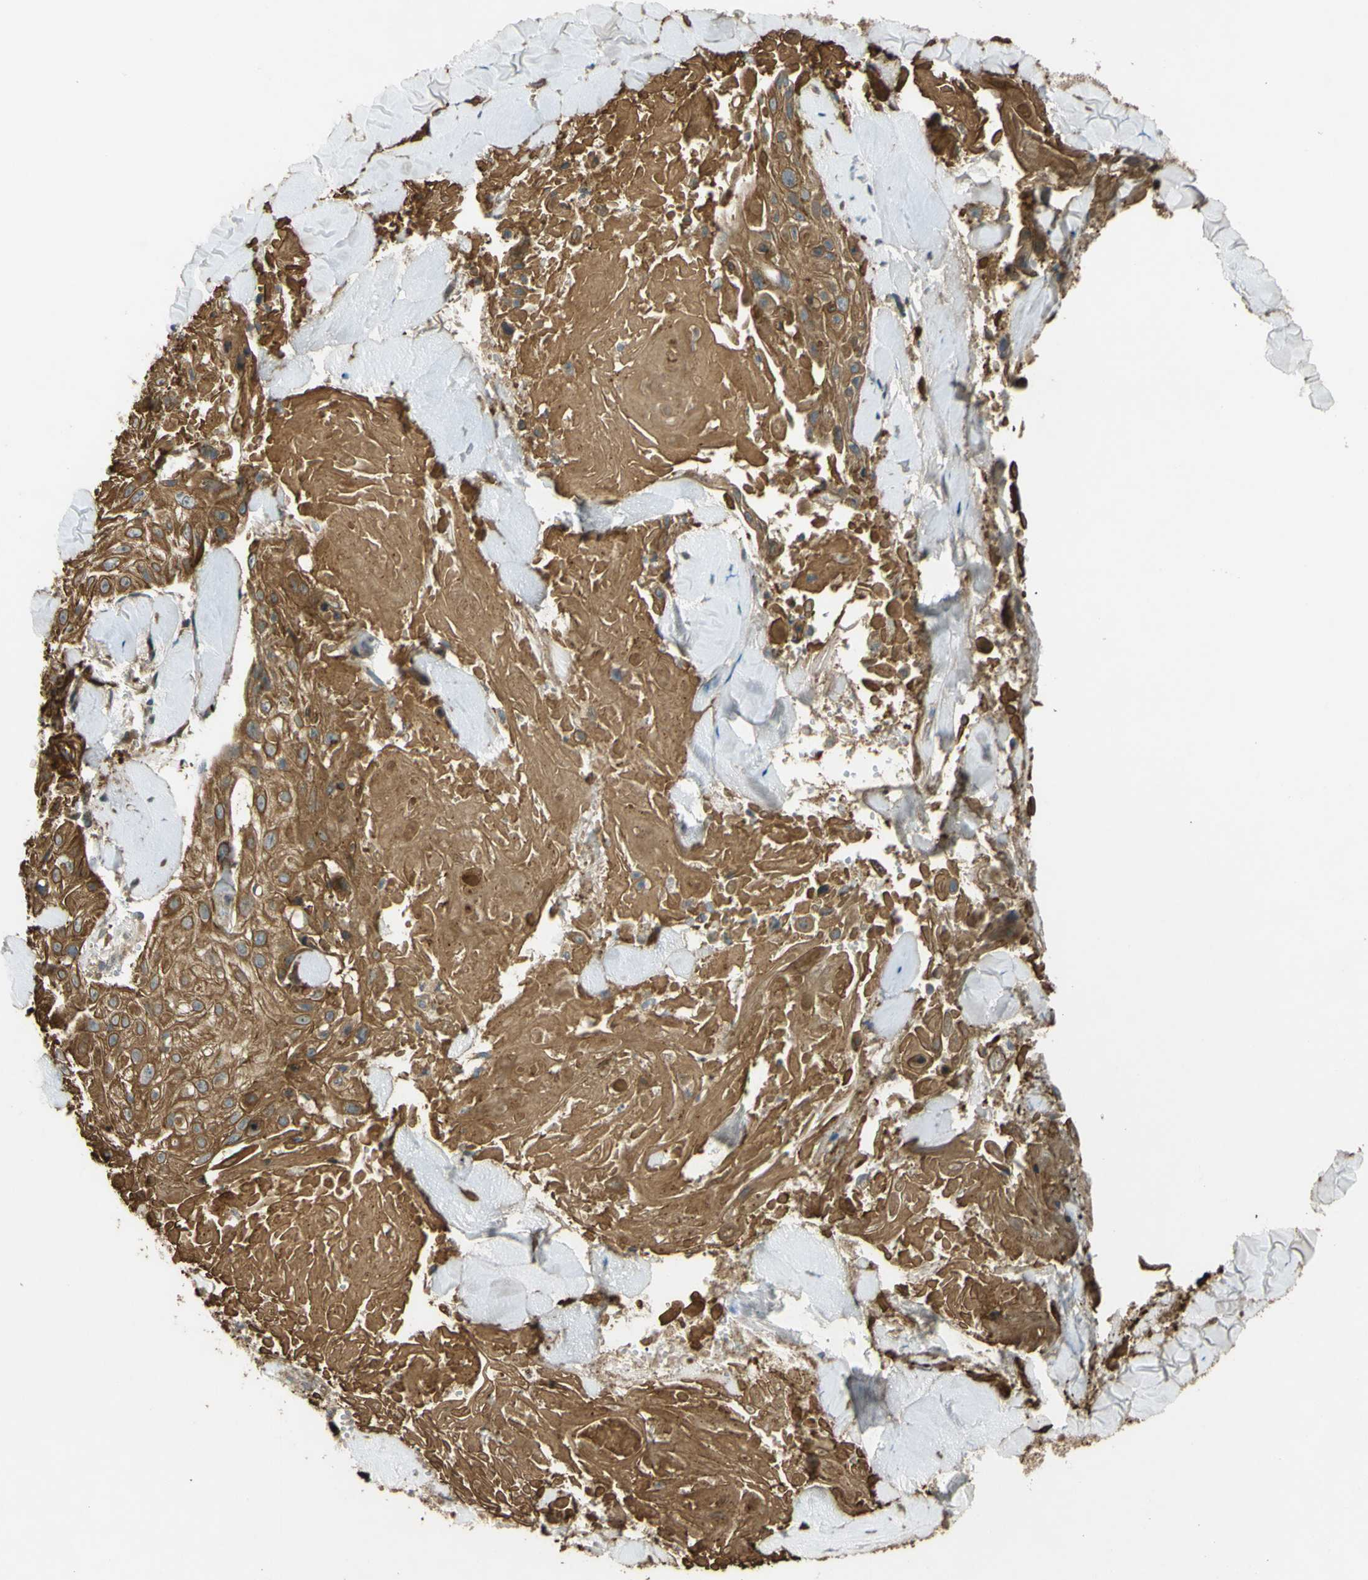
{"staining": {"intensity": "moderate", "quantity": ">75%", "location": "cytoplasmic/membranous"}, "tissue": "skin cancer", "cell_type": "Tumor cells", "image_type": "cancer", "snomed": [{"axis": "morphology", "description": "Squamous cell carcinoma, NOS"}, {"axis": "topography", "description": "Skin"}], "caption": "Protein analysis of skin cancer tissue exhibits moderate cytoplasmic/membranous expression in about >75% of tumor cells. The staining was performed using DAB to visualize the protein expression in brown, while the nuclei were stained in blue with hematoxylin (Magnification: 20x).", "gene": "FLII", "patient": {"sex": "male", "age": 86}}